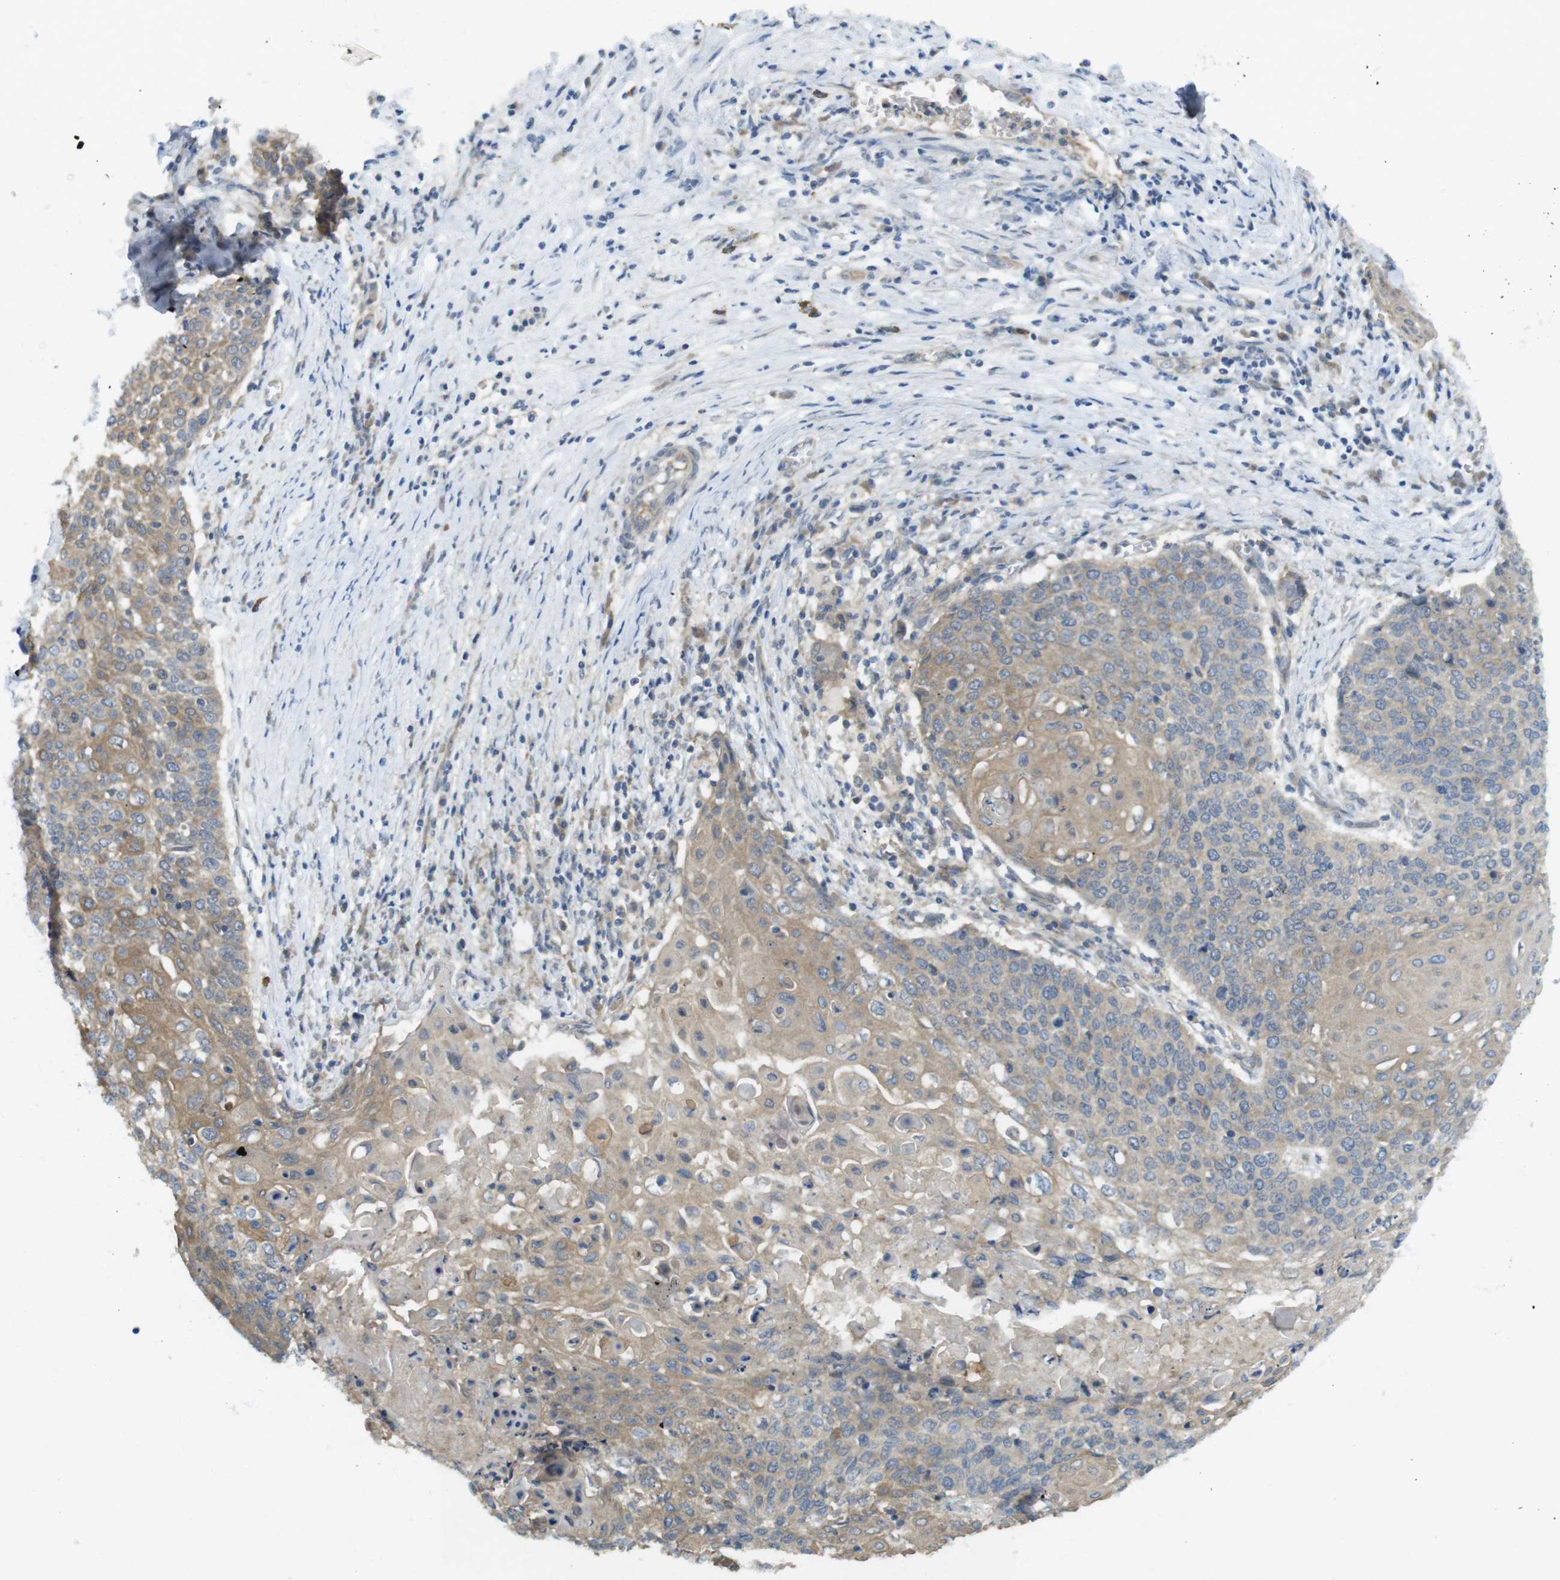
{"staining": {"intensity": "weak", "quantity": "25%-75%", "location": "cytoplasmic/membranous"}, "tissue": "cervical cancer", "cell_type": "Tumor cells", "image_type": "cancer", "snomed": [{"axis": "morphology", "description": "Squamous cell carcinoma, NOS"}, {"axis": "topography", "description": "Cervix"}], "caption": "Immunohistochemical staining of human squamous cell carcinoma (cervical) reveals low levels of weak cytoplasmic/membranous protein staining in about 25%-75% of tumor cells.", "gene": "SUGT1", "patient": {"sex": "female", "age": 39}}